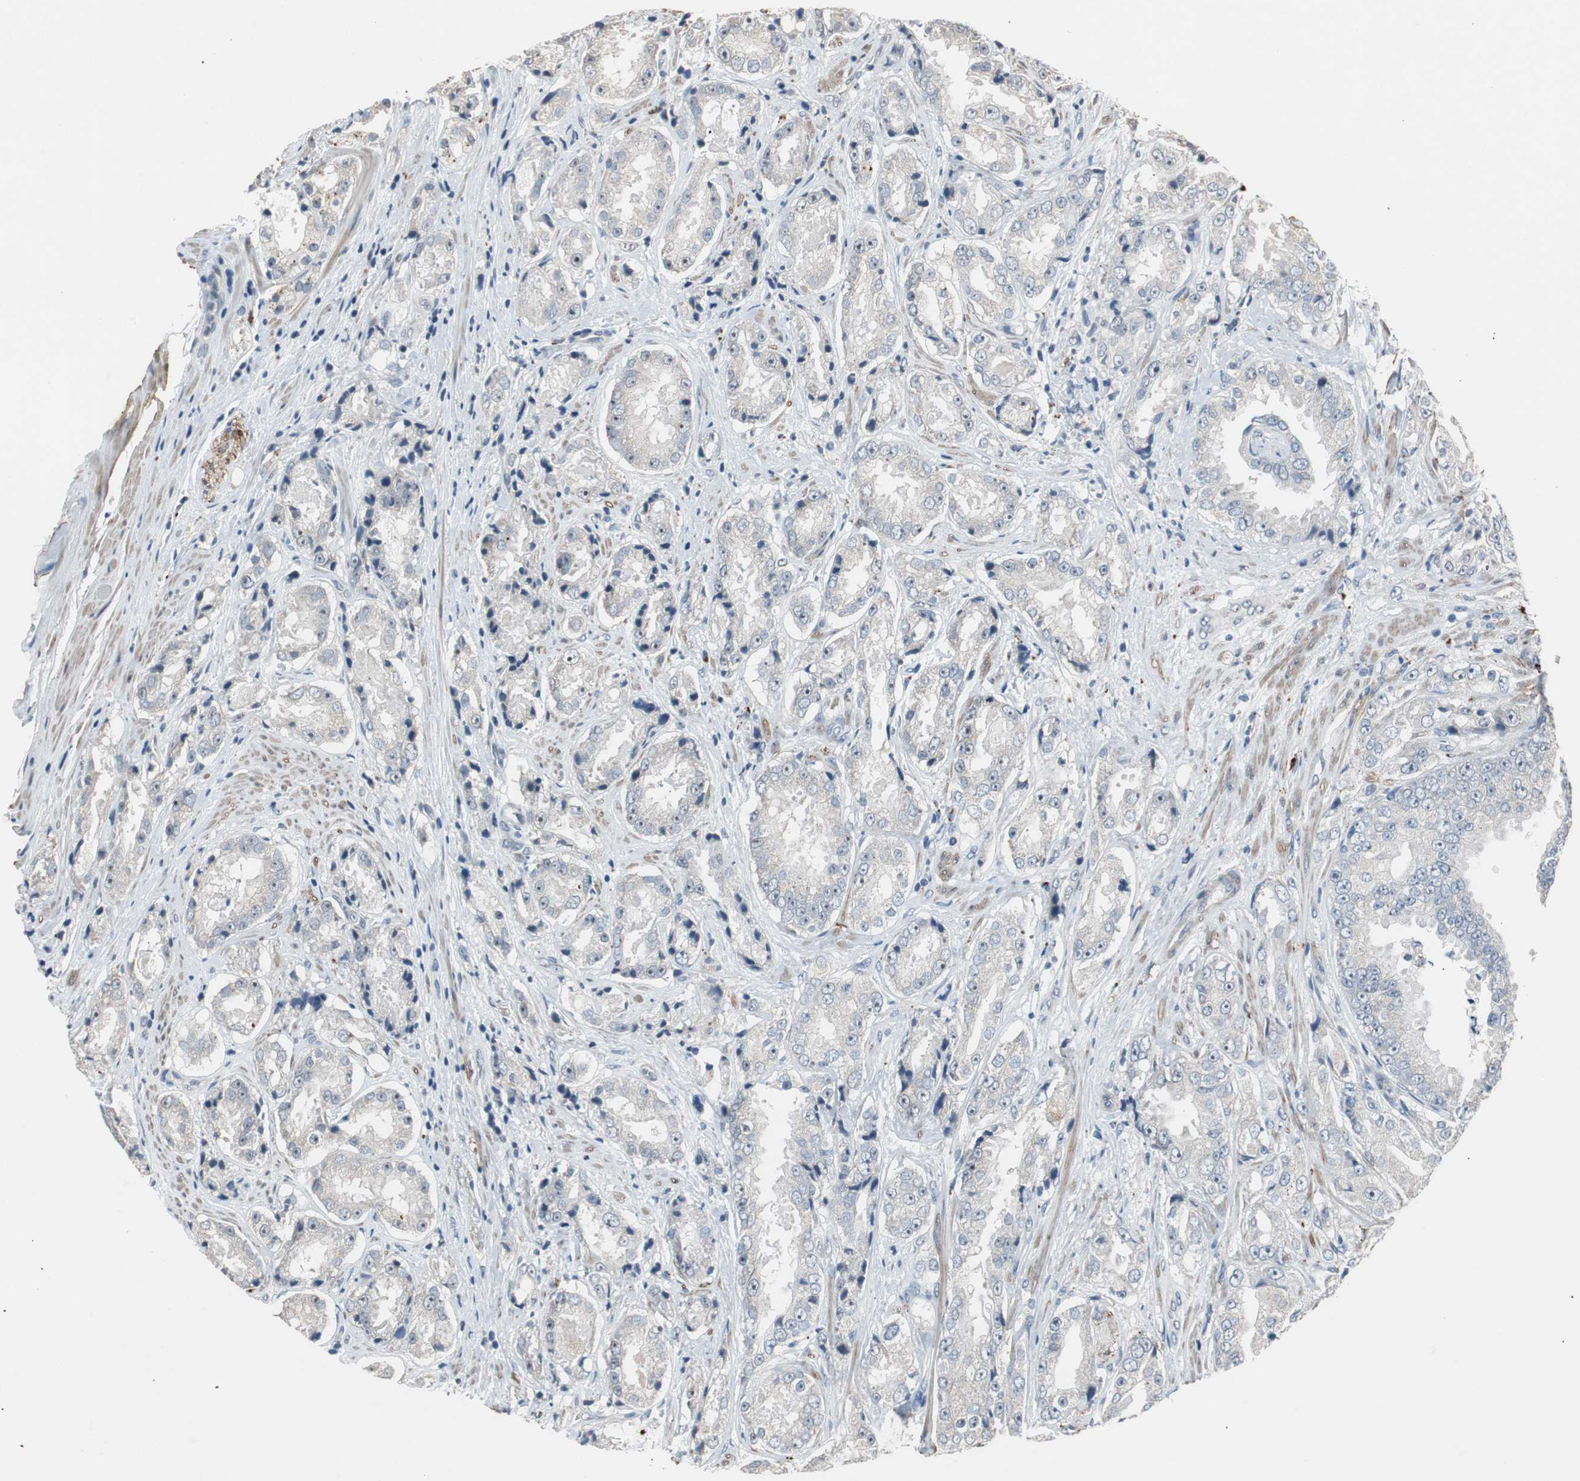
{"staining": {"intensity": "negative", "quantity": "none", "location": "none"}, "tissue": "prostate cancer", "cell_type": "Tumor cells", "image_type": "cancer", "snomed": [{"axis": "morphology", "description": "Adenocarcinoma, High grade"}, {"axis": "topography", "description": "Prostate"}], "caption": "Immunohistochemical staining of human prostate high-grade adenocarcinoma displays no significant staining in tumor cells.", "gene": "PCYT1B", "patient": {"sex": "male", "age": 73}}